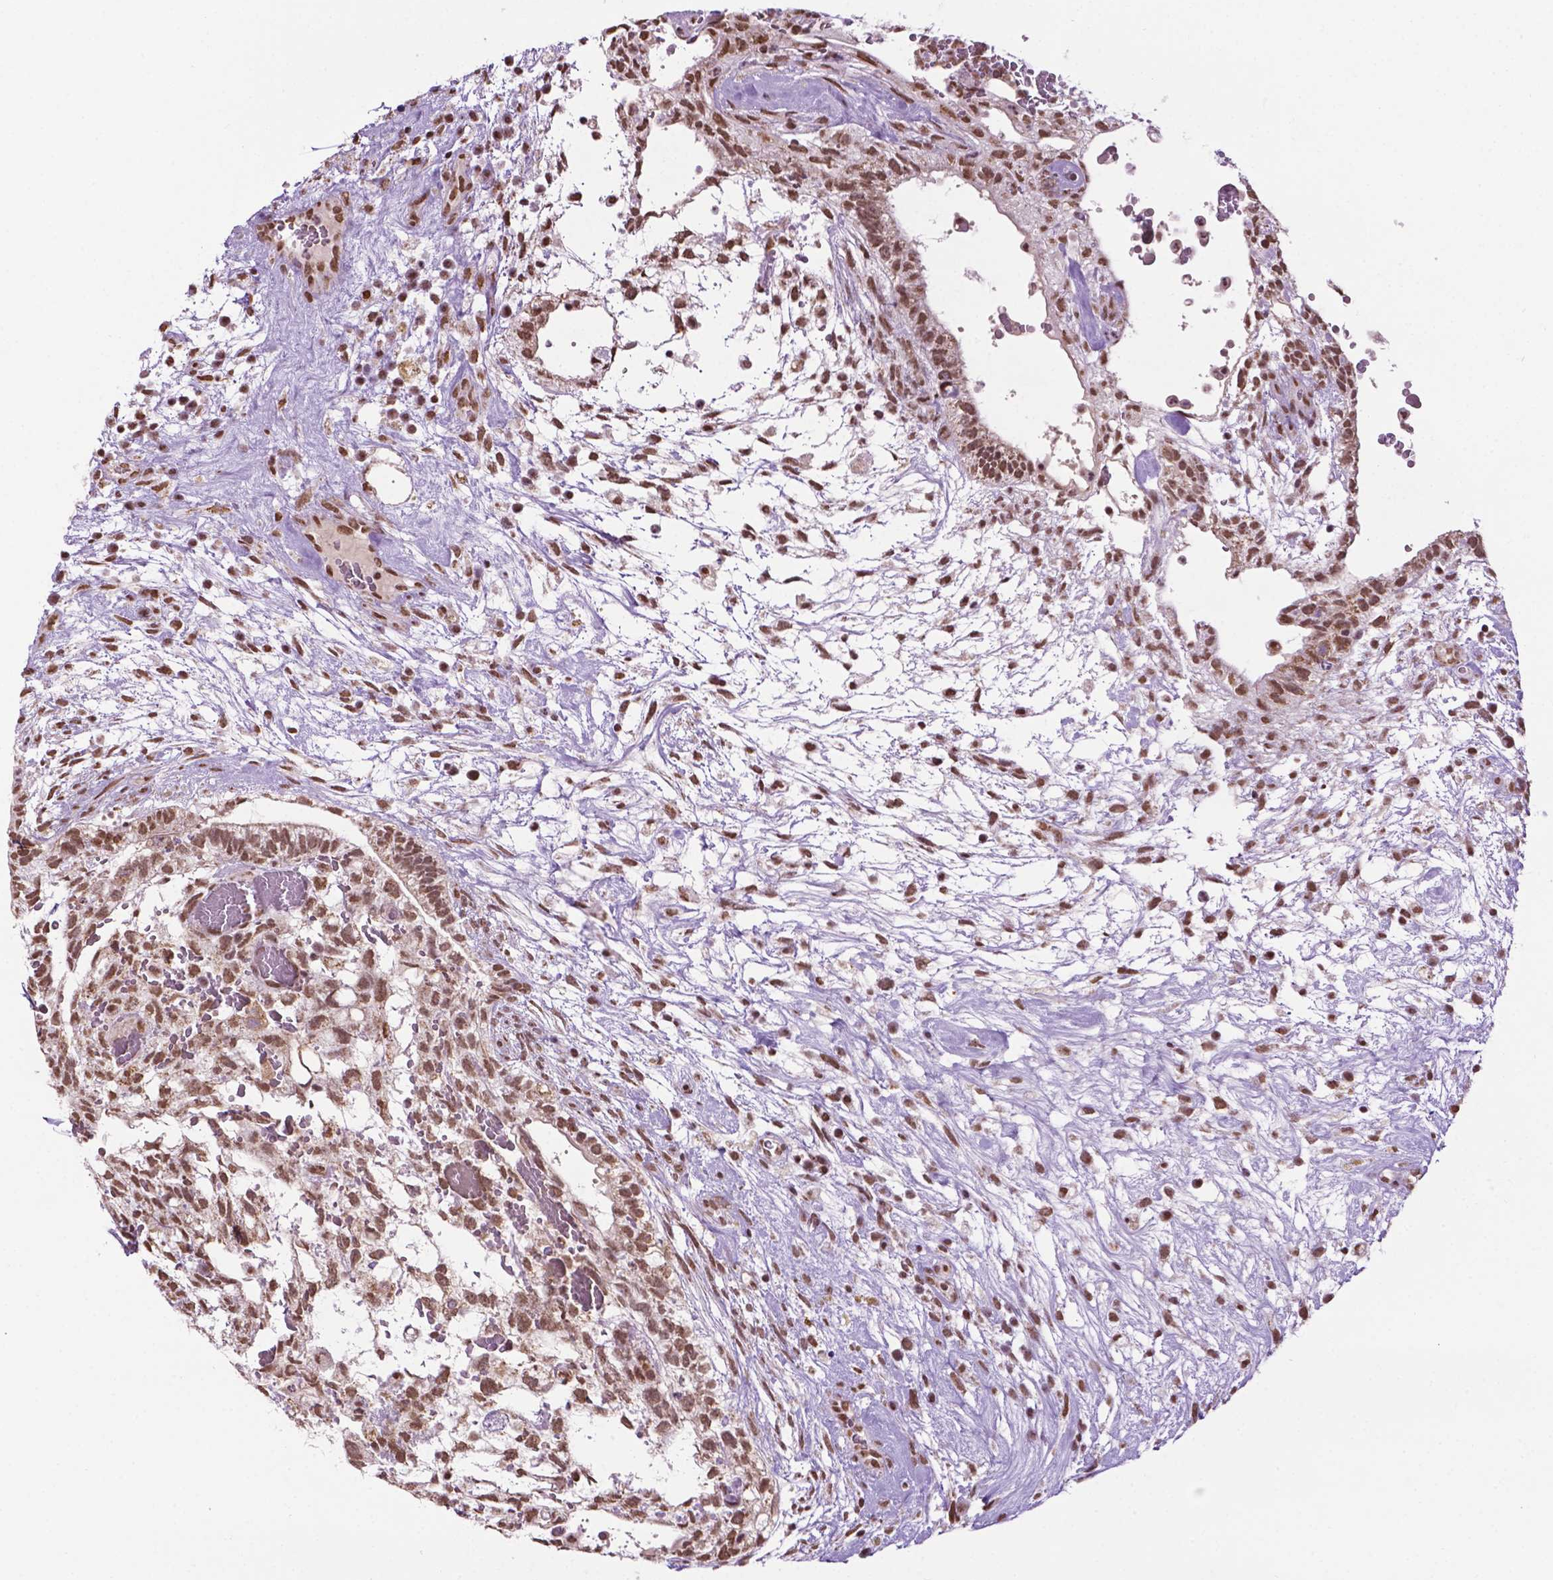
{"staining": {"intensity": "moderate", "quantity": ">75%", "location": "nuclear"}, "tissue": "testis cancer", "cell_type": "Tumor cells", "image_type": "cancer", "snomed": [{"axis": "morphology", "description": "Normal tissue, NOS"}, {"axis": "morphology", "description": "Carcinoma, Embryonal, NOS"}, {"axis": "topography", "description": "Testis"}], "caption": "Immunohistochemistry photomicrograph of neoplastic tissue: embryonal carcinoma (testis) stained using immunohistochemistry shows medium levels of moderate protein expression localized specifically in the nuclear of tumor cells, appearing as a nuclear brown color.", "gene": "COL23A1", "patient": {"sex": "male", "age": 32}}